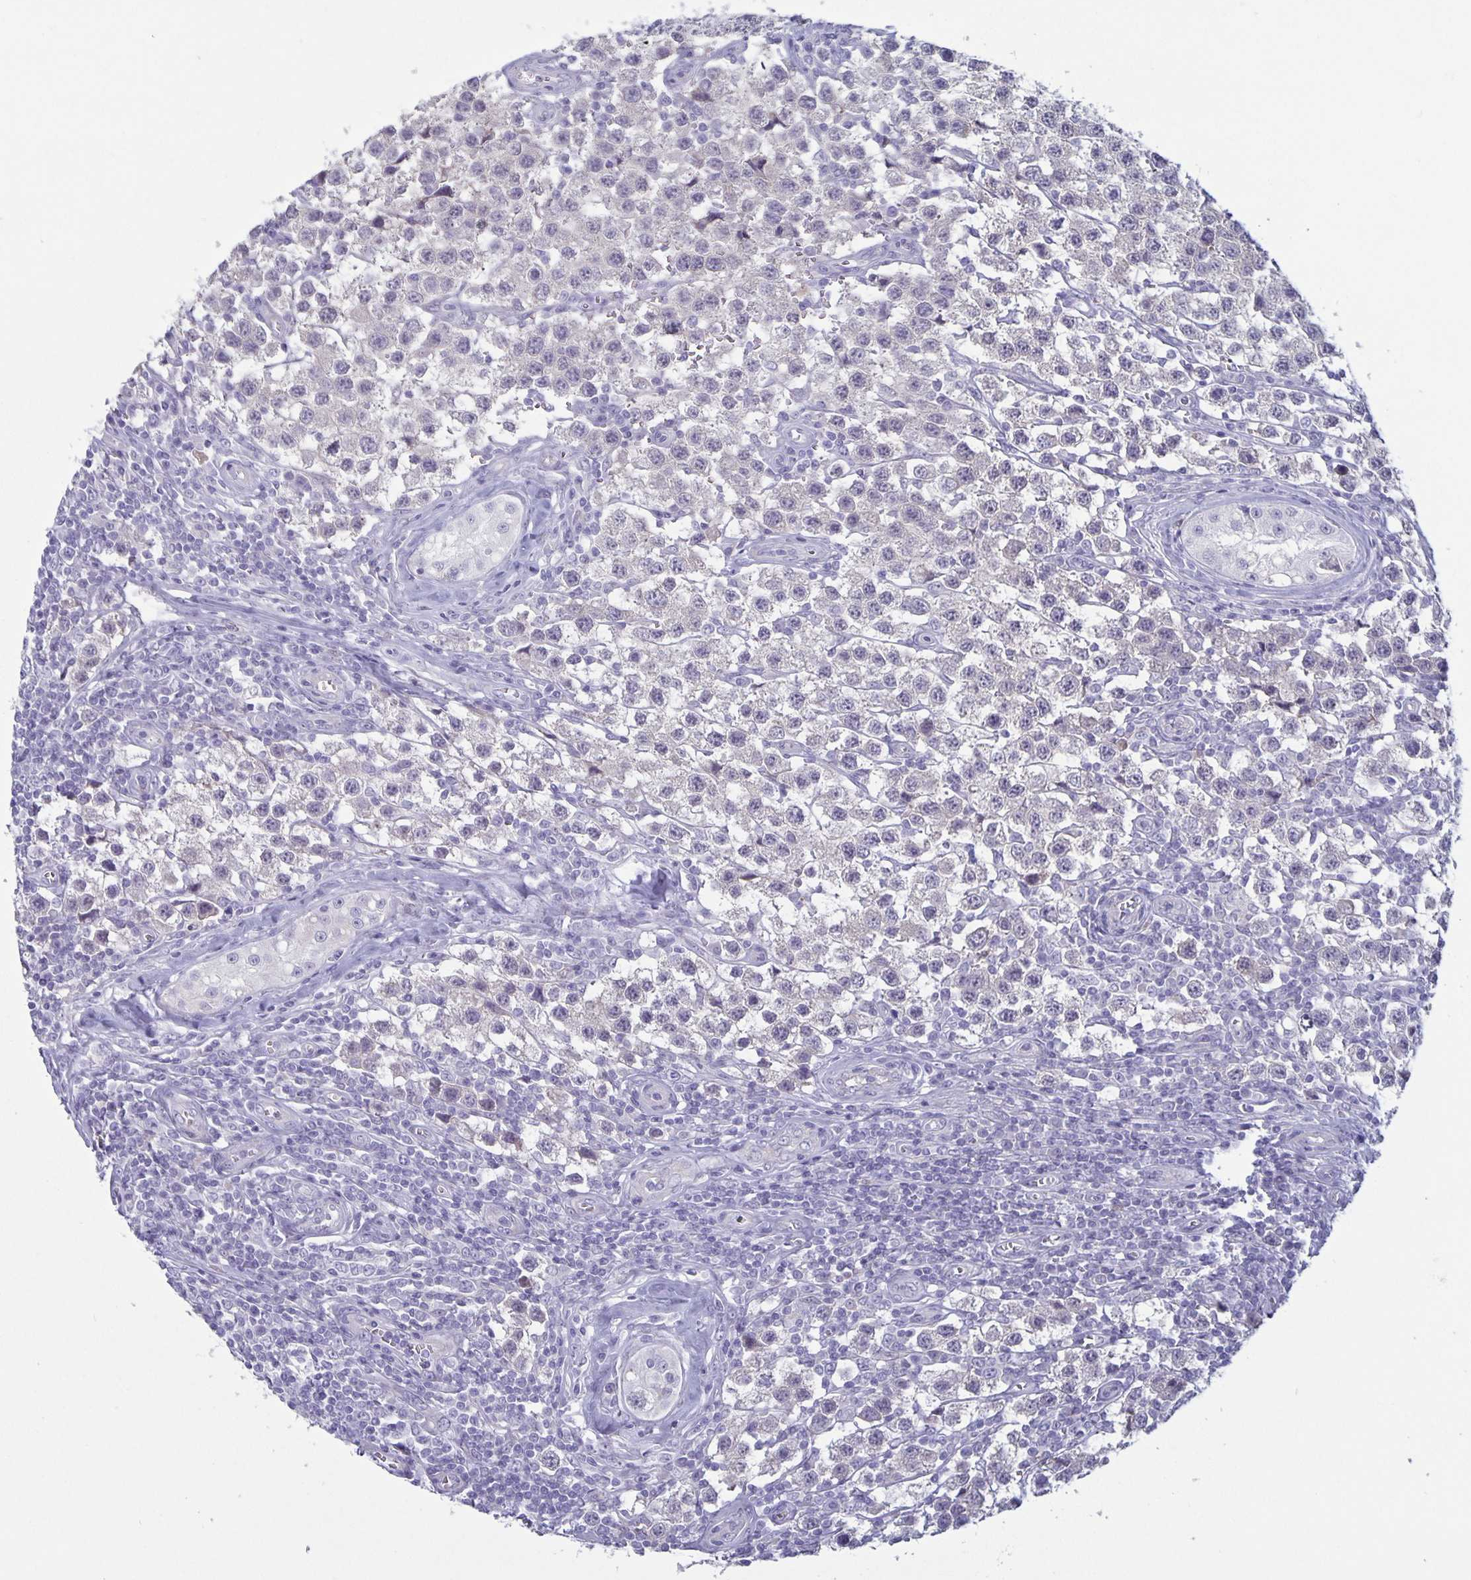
{"staining": {"intensity": "negative", "quantity": "none", "location": "none"}, "tissue": "testis cancer", "cell_type": "Tumor cells", "image_type": "cancer", "snomed": [{"axis": "morphology", "description": "Seminoma, NOS"}, {"axis": "topography", "description": "Testis"}], "caption": "Testis cancer (seminoma) stained for a protein using IHC demonstrates no positivity tumor cells.", "gene": "PLCB3", "patient": {"sex": "male", "age": 34}}